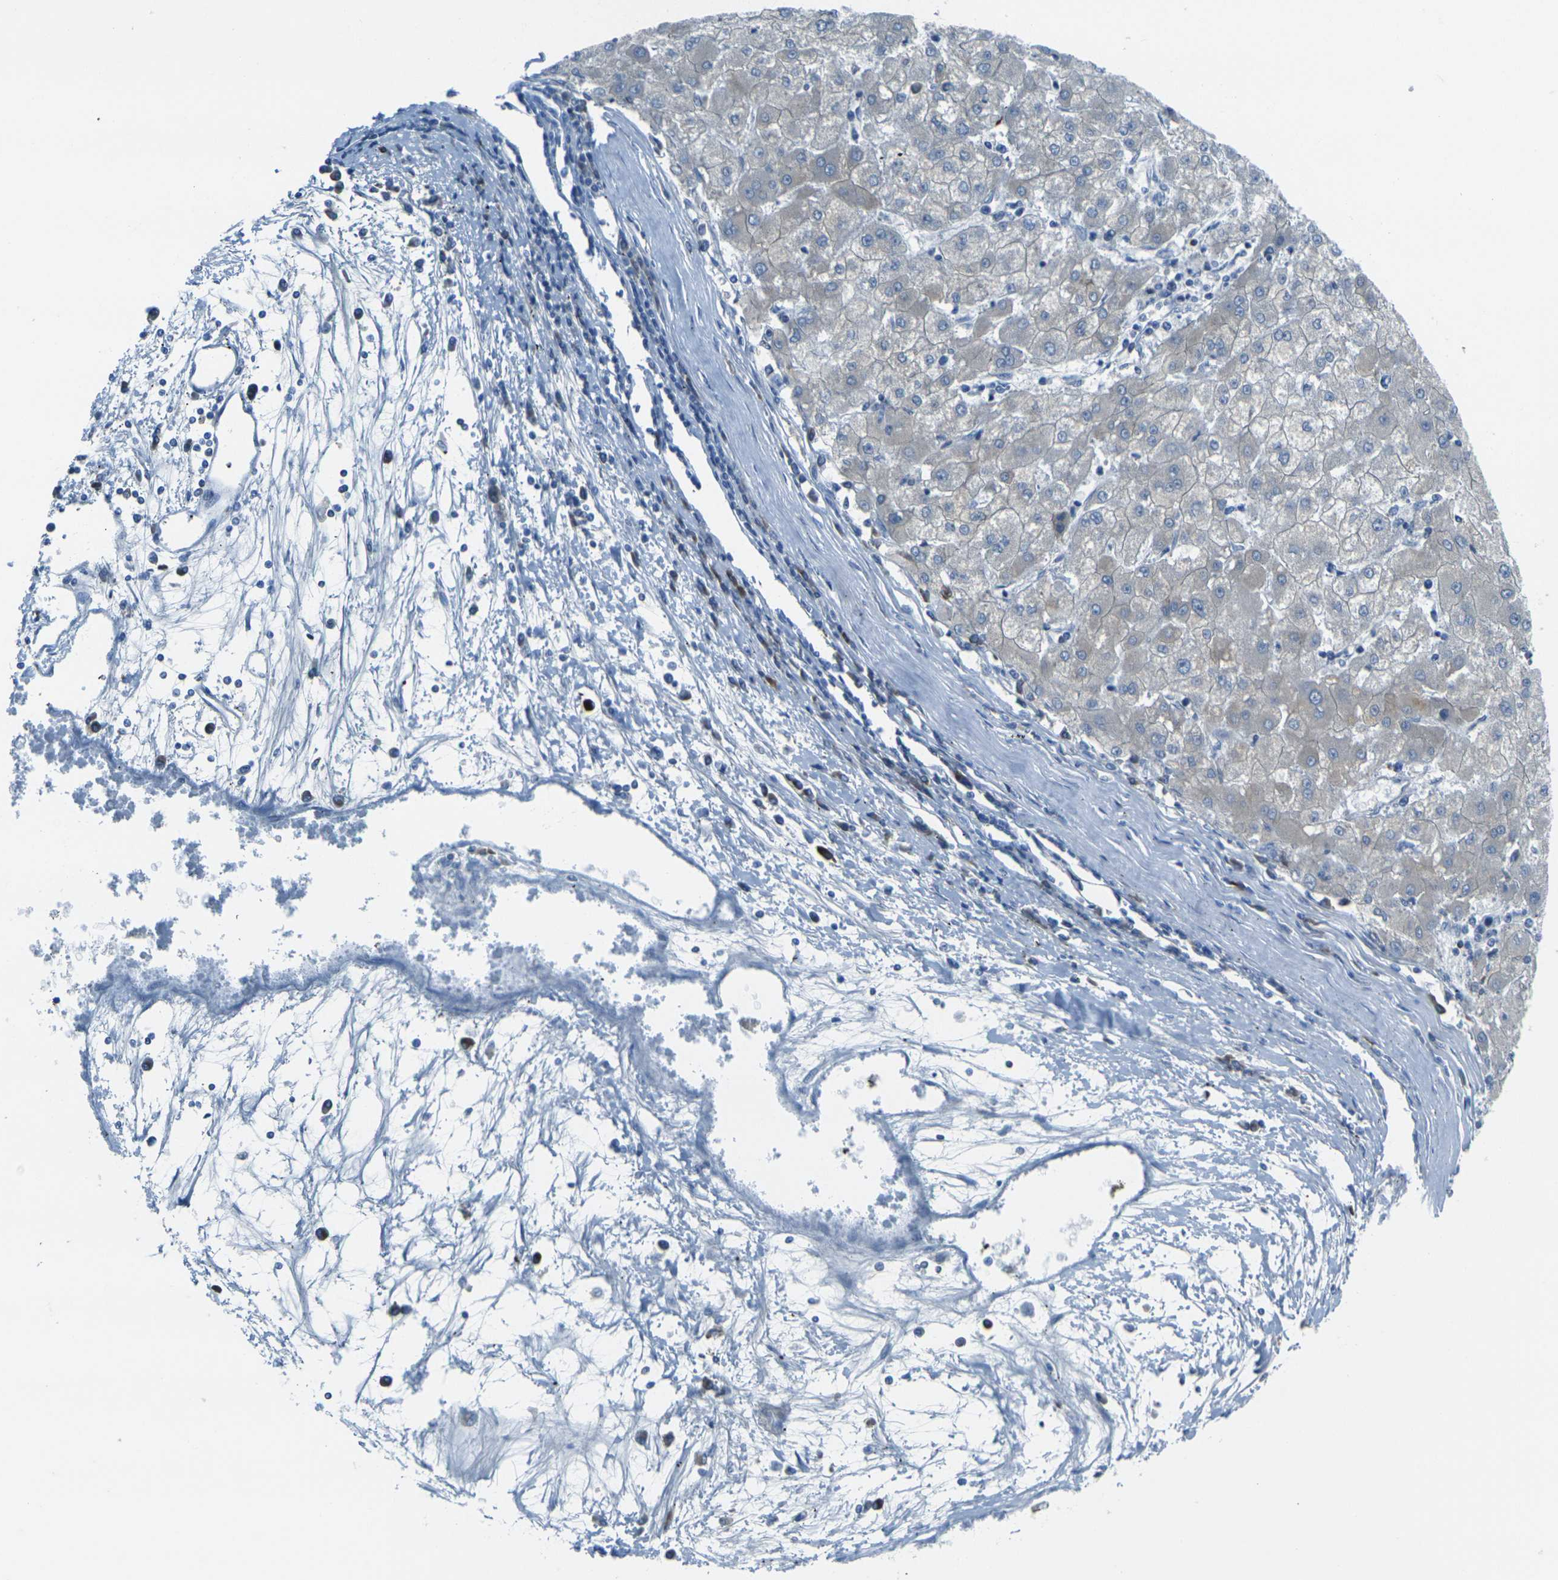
{"staining": {"intensity": "negative", "quantity": "none", "location": "none"}, "tissue": "liver cancer", "cell_type": "Tumor cells", "image_type": "cancer", "snomed": [{"axis": "morphology", "description": "Carcinoma, Hepatocellular, NOS"}, {"axis": "topography", "description": "Liver"}], "caption": "Protein analysis of liver cancer (hepatocellular carcinoma) reveals no significant expression in tumor cells.", "gene": "CELSR2", "patient": {"sex": "male", "age": 72}}